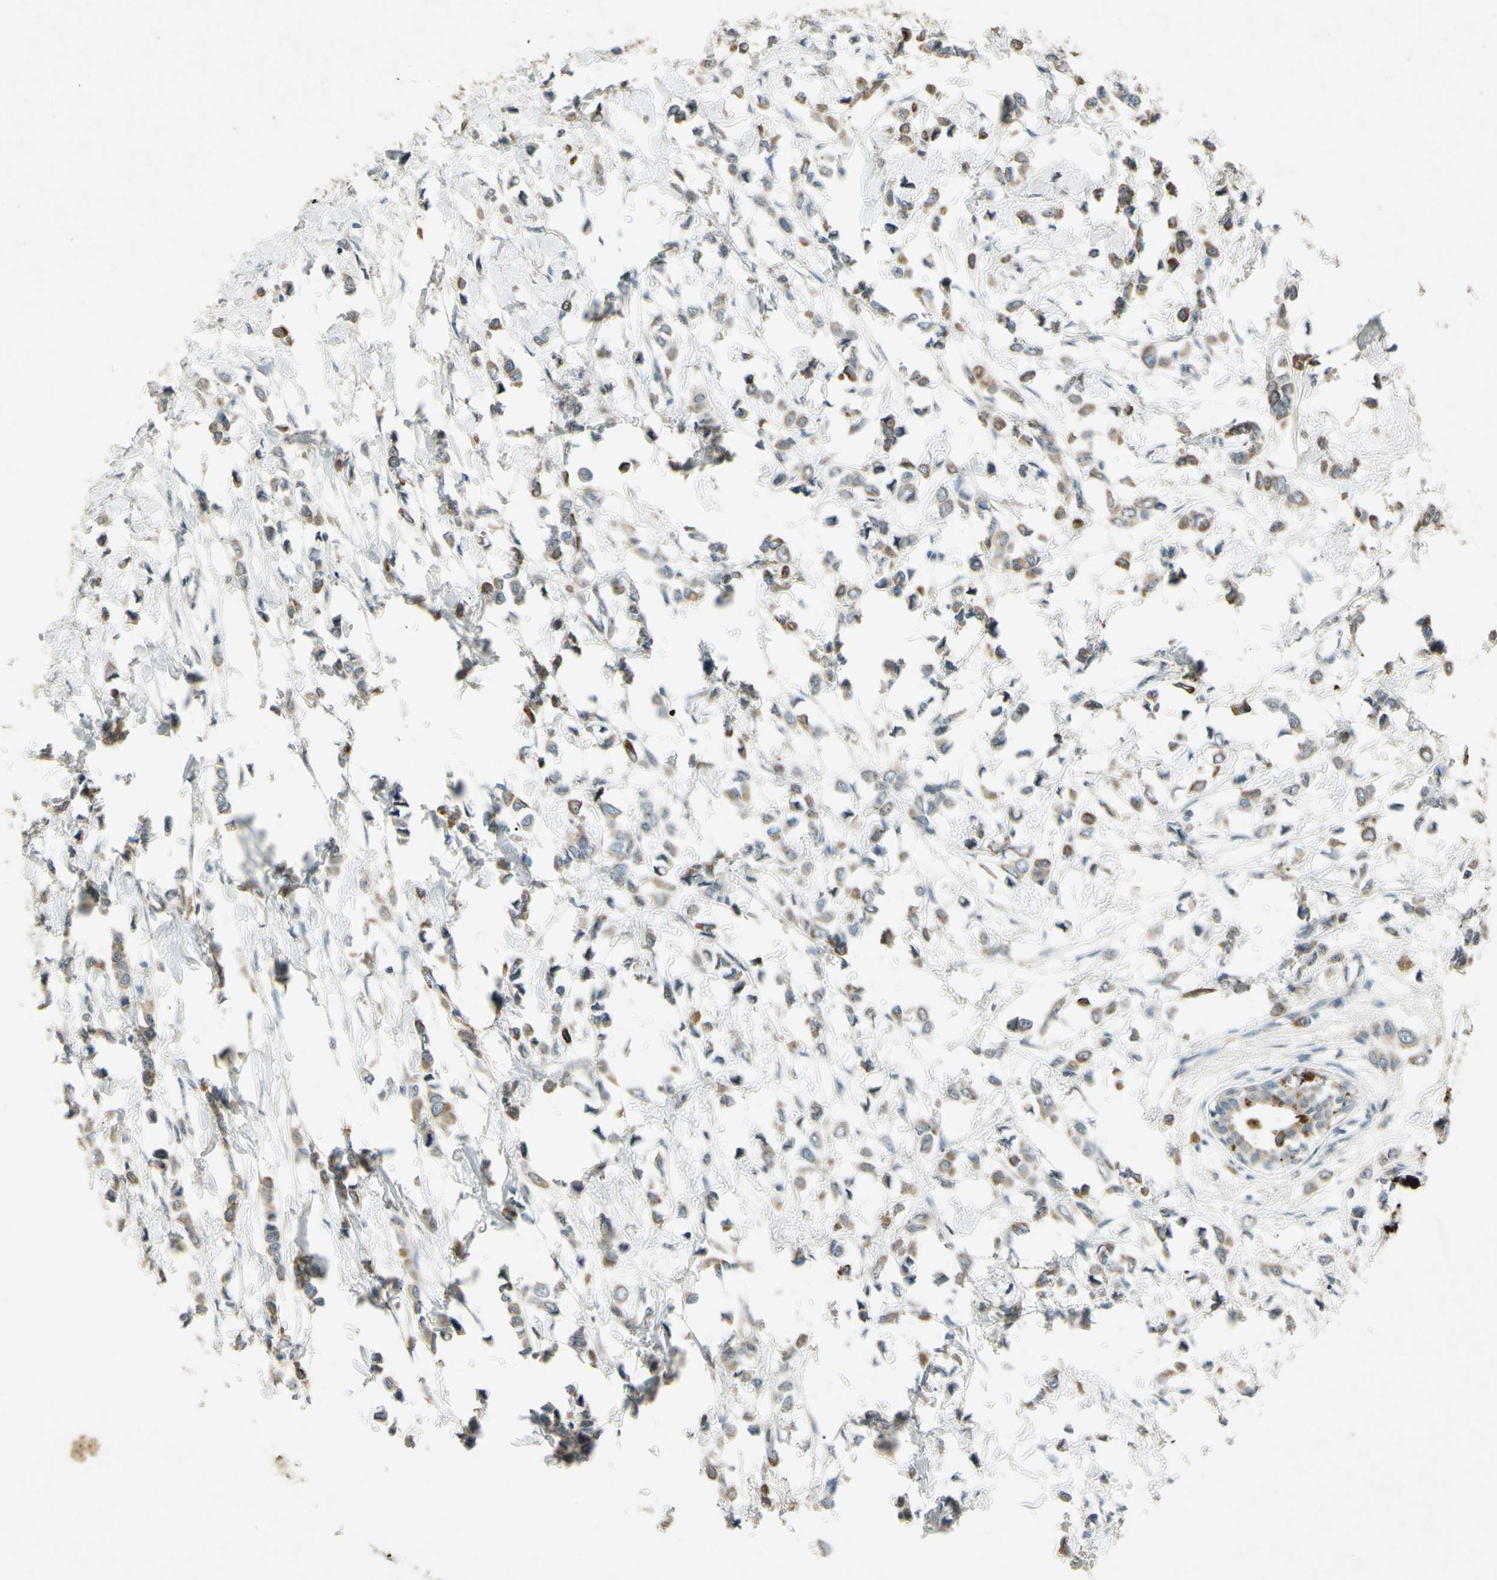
{"staining": {"intensity": "moderate", "quantity": ">75%", "location": "cytoplasmic/membranous"}, "tissue": "breast cancer", "cell_type": "Tumor cells", "image_type": "cancer", "snomed": [{"axis": "morphology", "description": "Lobular carcinoma"}, {"axis": "topography", "description": "Breast"}], "caption": "Moderate cytoplasmic/membranous staining is present in approximately >75% of tumor cells in breast cancer. Using DAB (3,3'-diaminobenzidine) (brown) and hematoxylin (blue) stains, captured at high magnification using brightfield microscopy.", "gene": "TIMM21", "patient": {"sex": "female", "age": 51}}